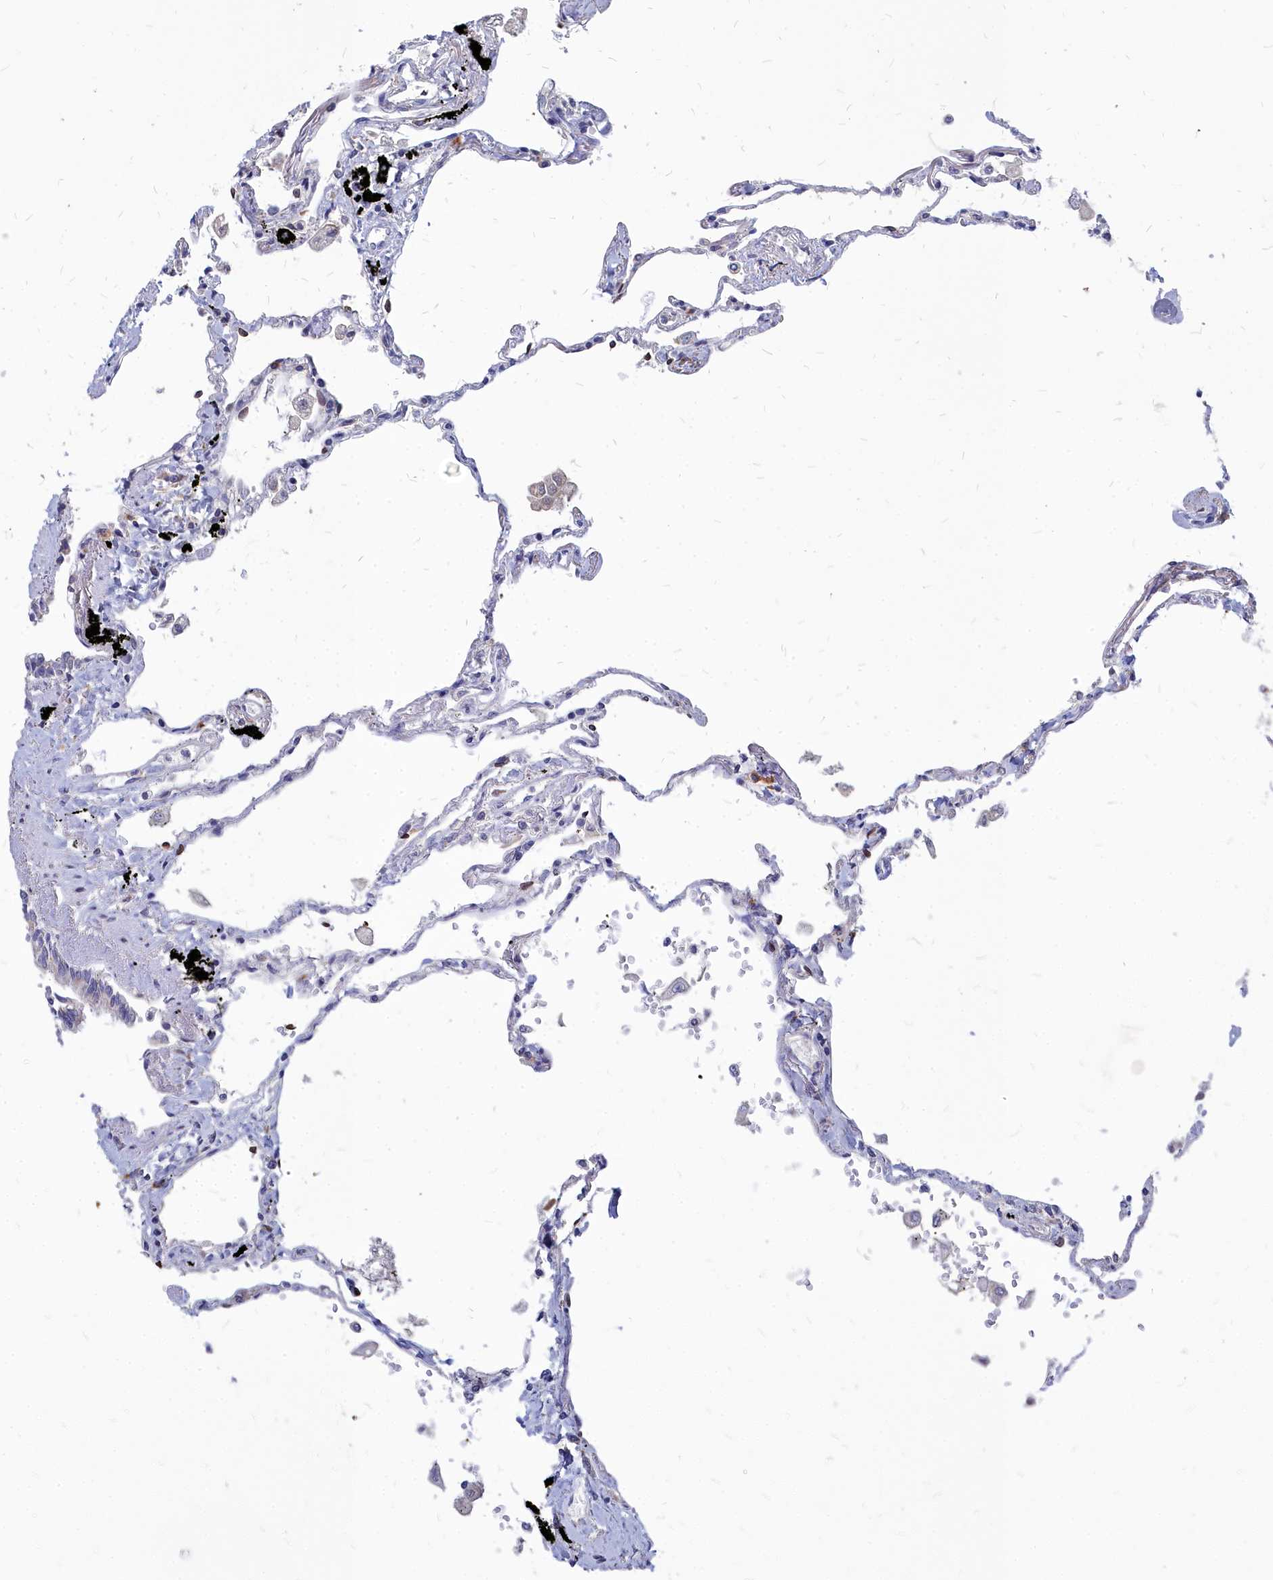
{"staining": {"intensity": "negative", "quantity": "none", "location": "none"}, "tissue": "lung", "cell_type": "Alveolar cells", "image_type": "normal", "snomed": [{"axis": "morphology", "description": "Normal tissue, NOS"}, {"axis": "topography", "description": "Lung"}], "caption": "There is no significant positivity in alveolar cells of lung. (IHC, brightfield microscopy, high magnification).", "gene": "NOXA1", "patient": {"sex": "female", "age": 67}}